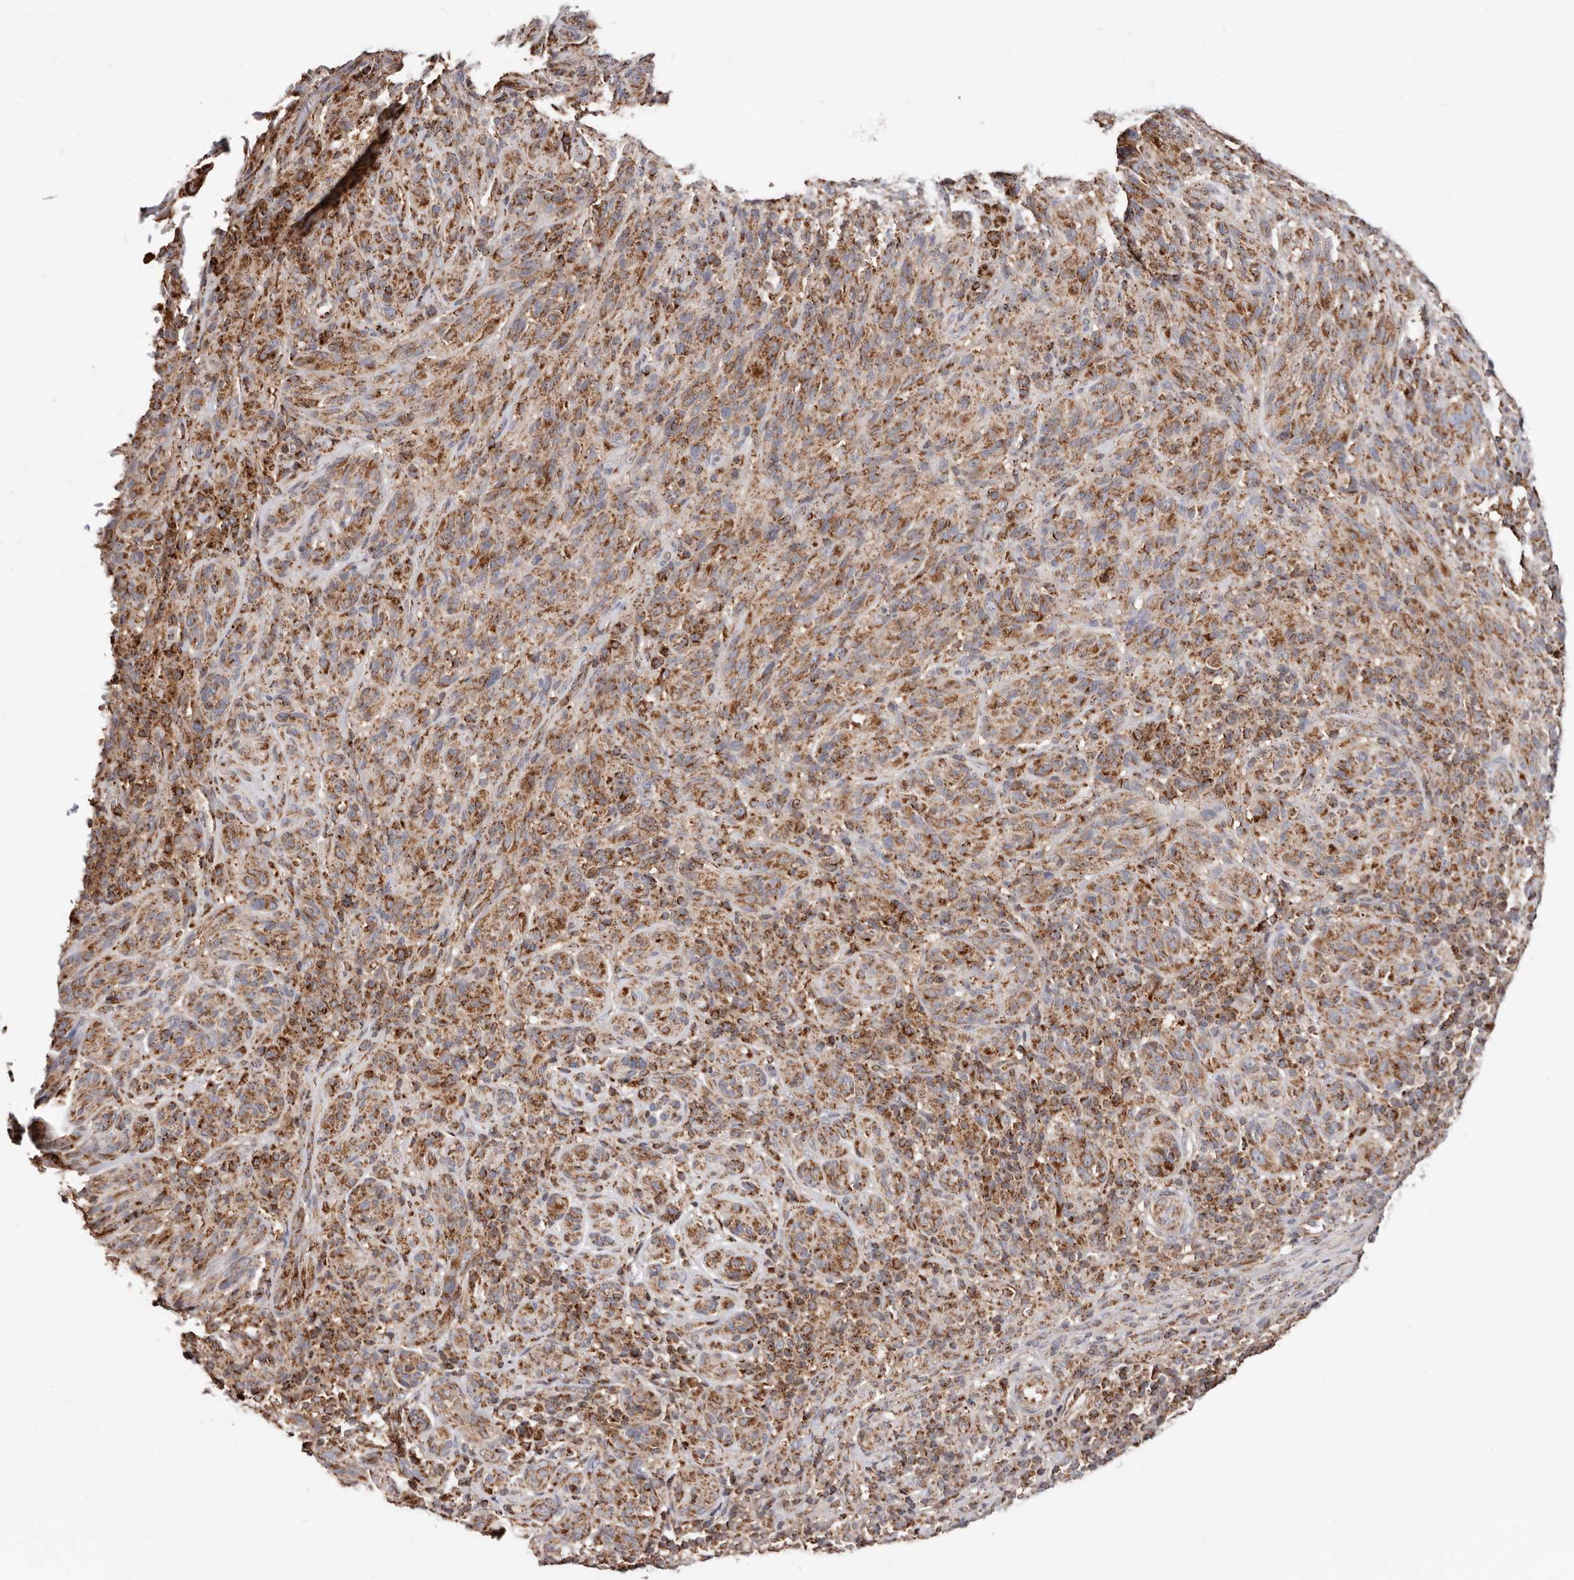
{"staining": {"intensity": "moderate", "quantity": ">75%", "location": "cytoplasmic/membranous"}, "tissue": "melanoma", "cell_type": "Tumor cells", "image_type": "cancer", "snomed": [{"axis": "morphology", "description": "Malignant melanoma, NOS"}, {"axis": "topography", "description": "Skin of head"}], "caption": "IHC (DAB (3,3'-diaminobenzidine)) staining of human malignant melanoma demonstrates moderate cytoplasmic/membranous protein staining in approximately >75% of tumor cells.", "gene": "PRKACB", "patient": {"sex": "male", "age": 96}}